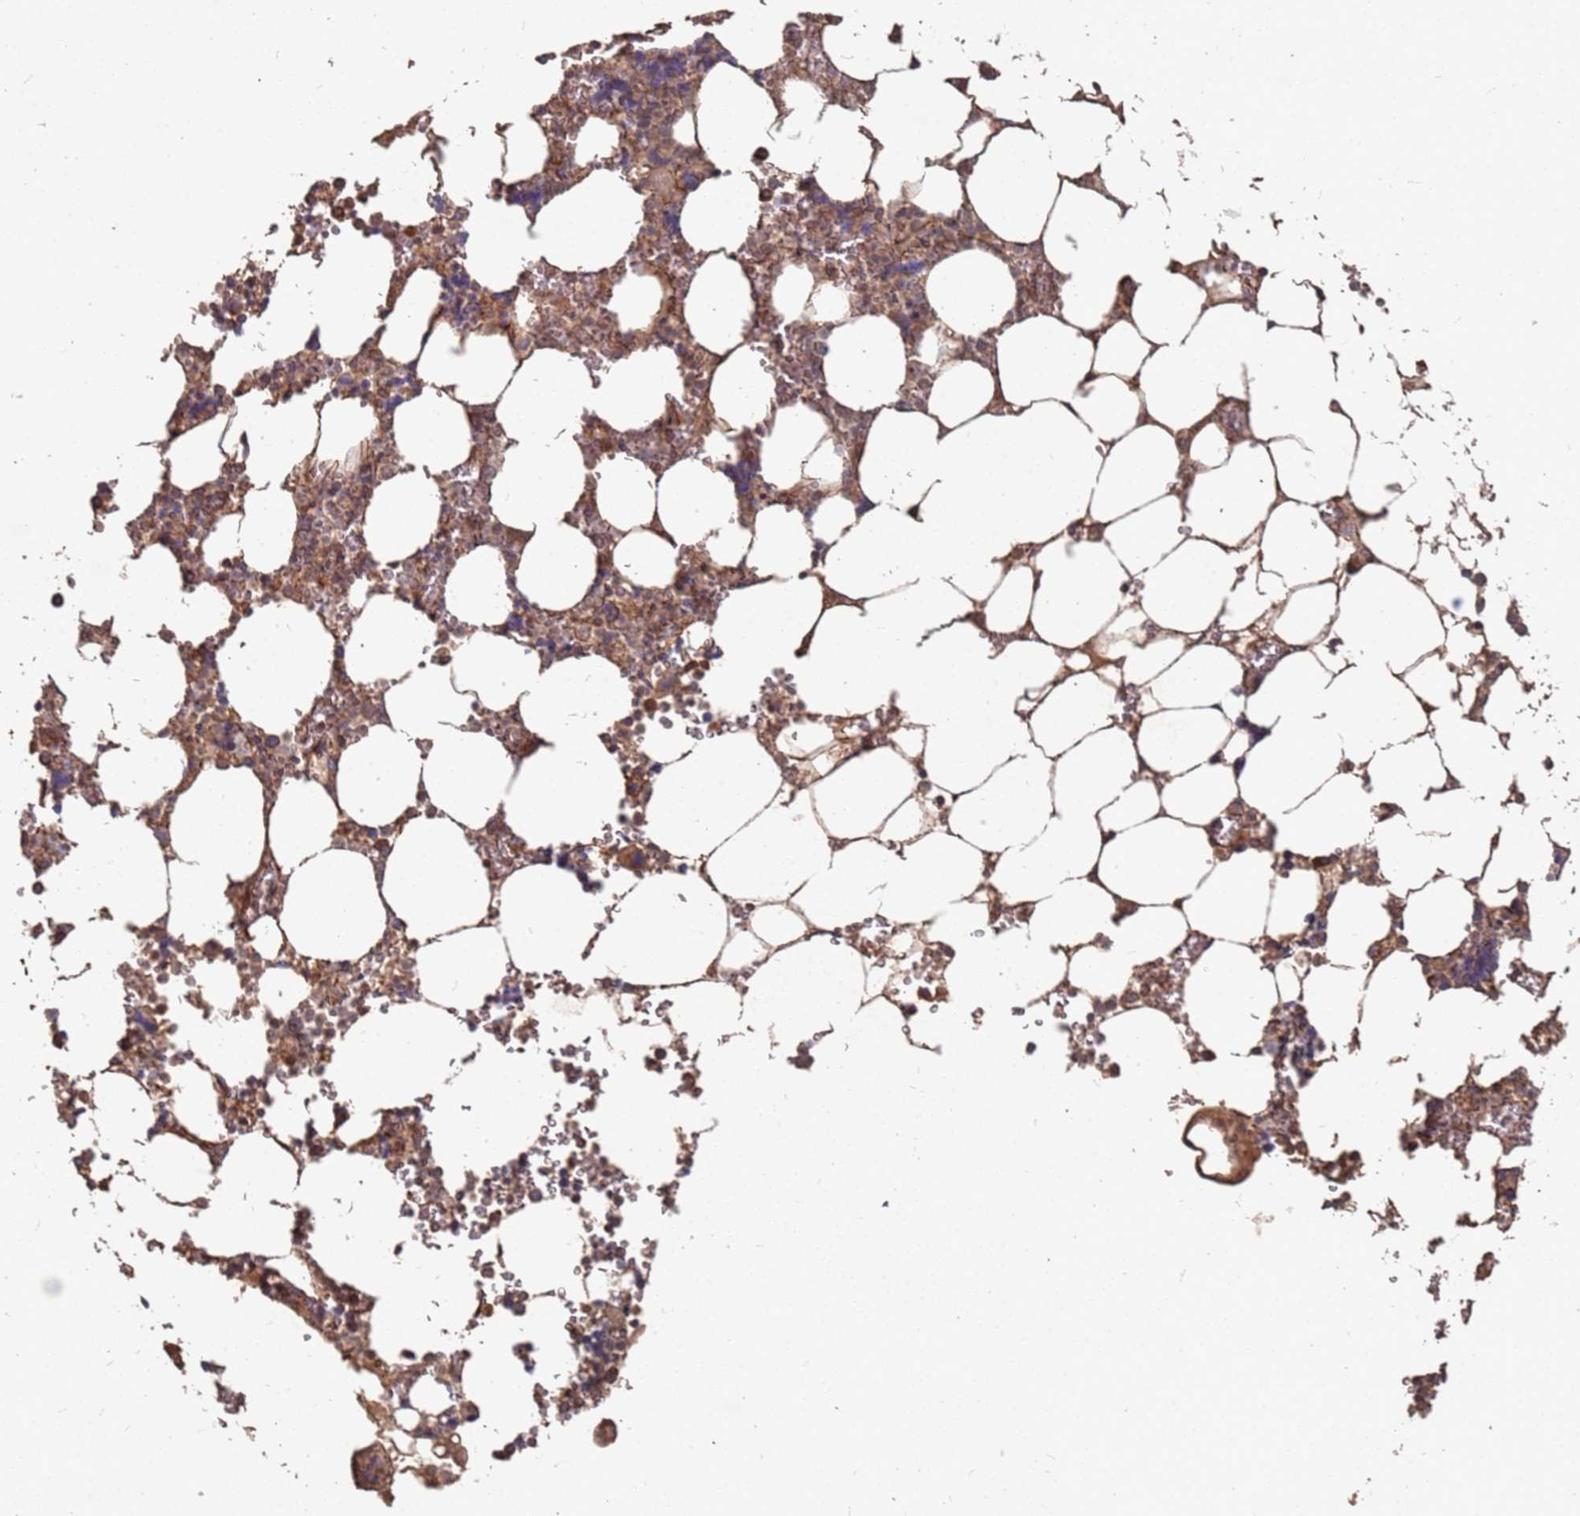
{"staining": {"intensity": "moderate", "quantity": "25%-75%", "location": "cytoplasmic/membranous,nuclear"}, "tissue": "bone marrow", "cell_type": "Hematopoietic cells", "image_type": "normal", "snomed": [{"axis": "morphology", "description": "Normal tissue, NOS"}, {"axis": "topography", "description": "Bone marrow"}], "caption": "The histopathology image displays immunohistochemical staining of normal bone marrow. There is moderate cytoplasmic/membranous,nuclear expression is seen in about 25%-75% of hematopoietic cells.", "gene": "PRORP", "patient": {"sex": "male", "age": 64}}